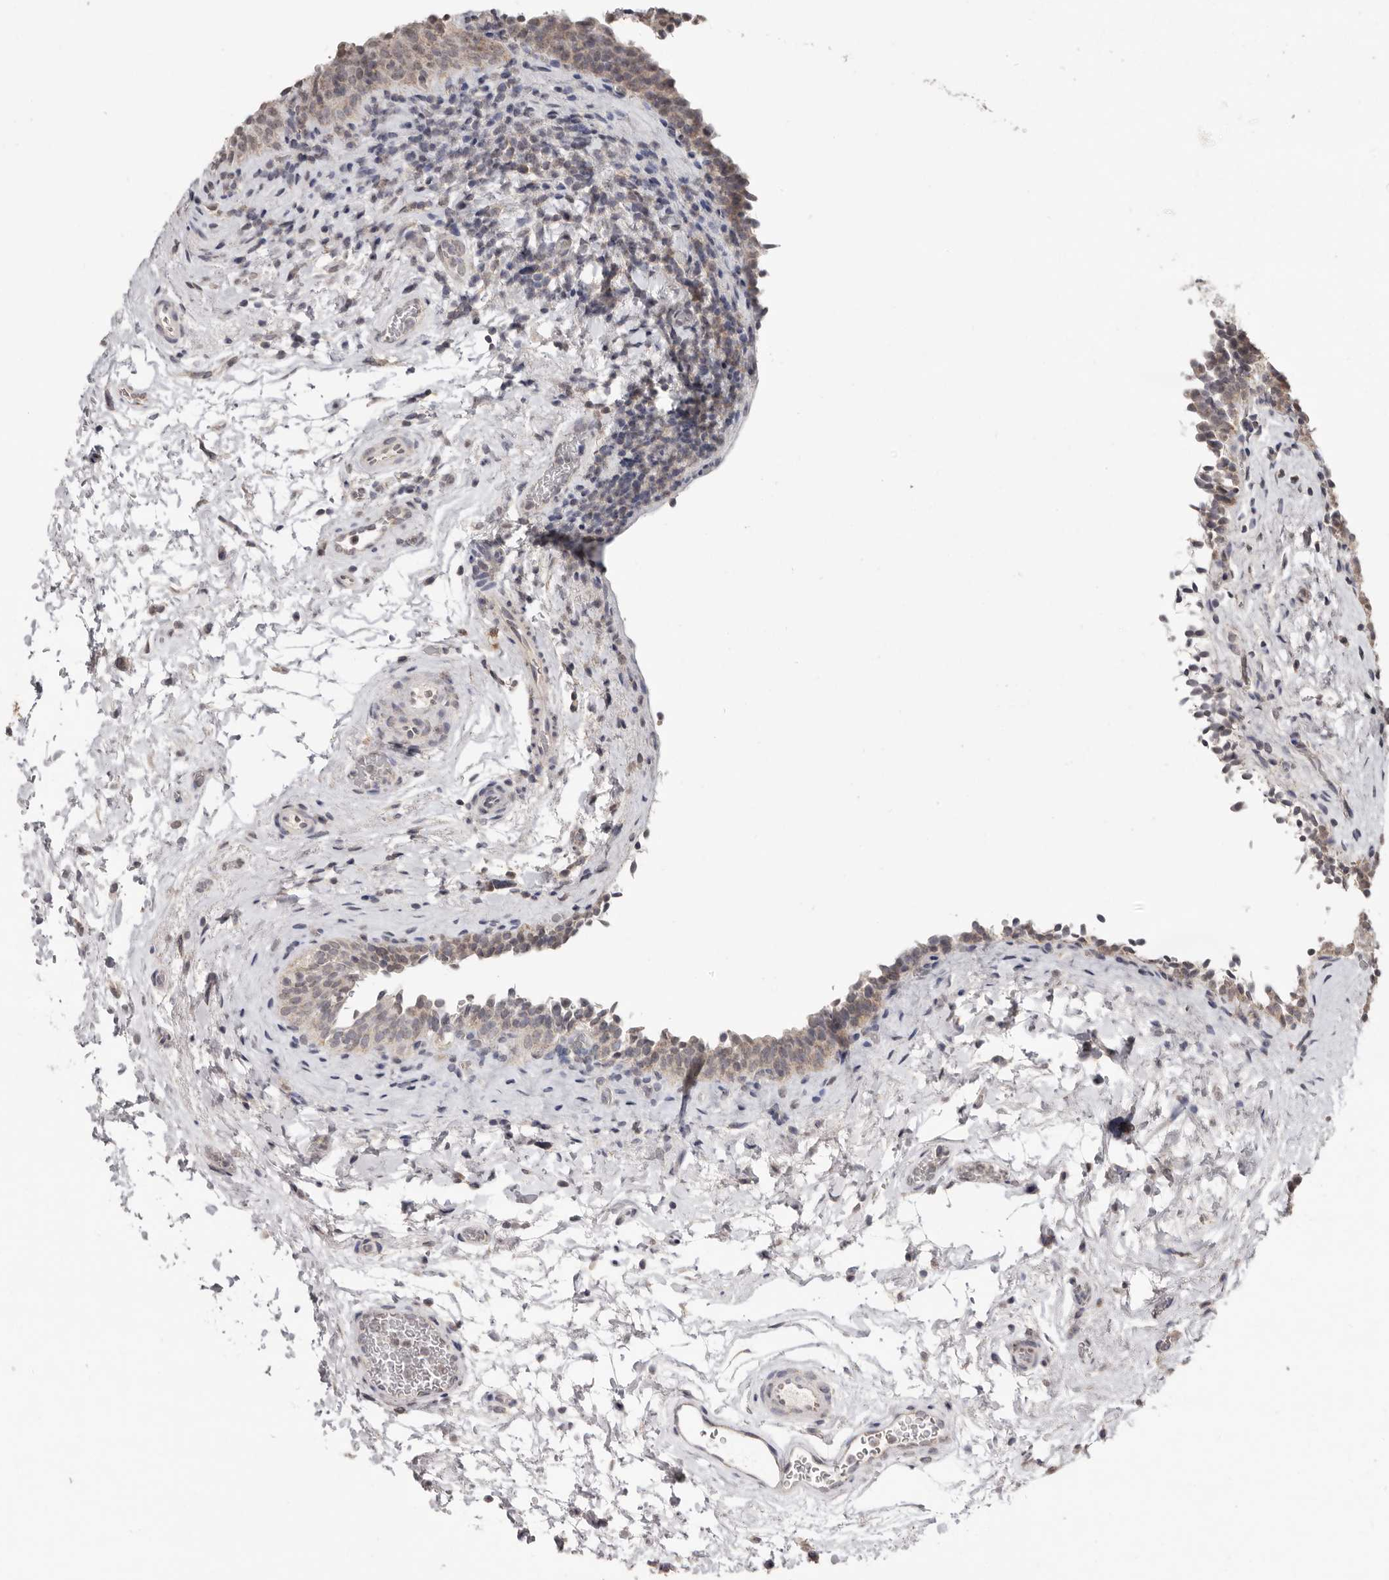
{"staining": {"intensity": "weak", "quantity": "25%-75%", "location": "cytoplasmic/membranous,nuclear"}, "tissue": "urinary bladder", "cell_type": "Urothelial cells", "image_type": "normal", "snomed": [{"axis": "morphology", "description": "Normal tissue, NOS"}, {"axis": "topography", "description": "Urinary bladder"}], "caption": "IHC (DAB (3,3'-diaminobenzidine)) staining of unremarkable human urinary bladder displays weak cytoplasmic/membranous,nuclear protein staining in approximately 25%-75% of urothelial cells.", "gene": "LINGO2", "patient": {"sex": "male", "age": 83}}